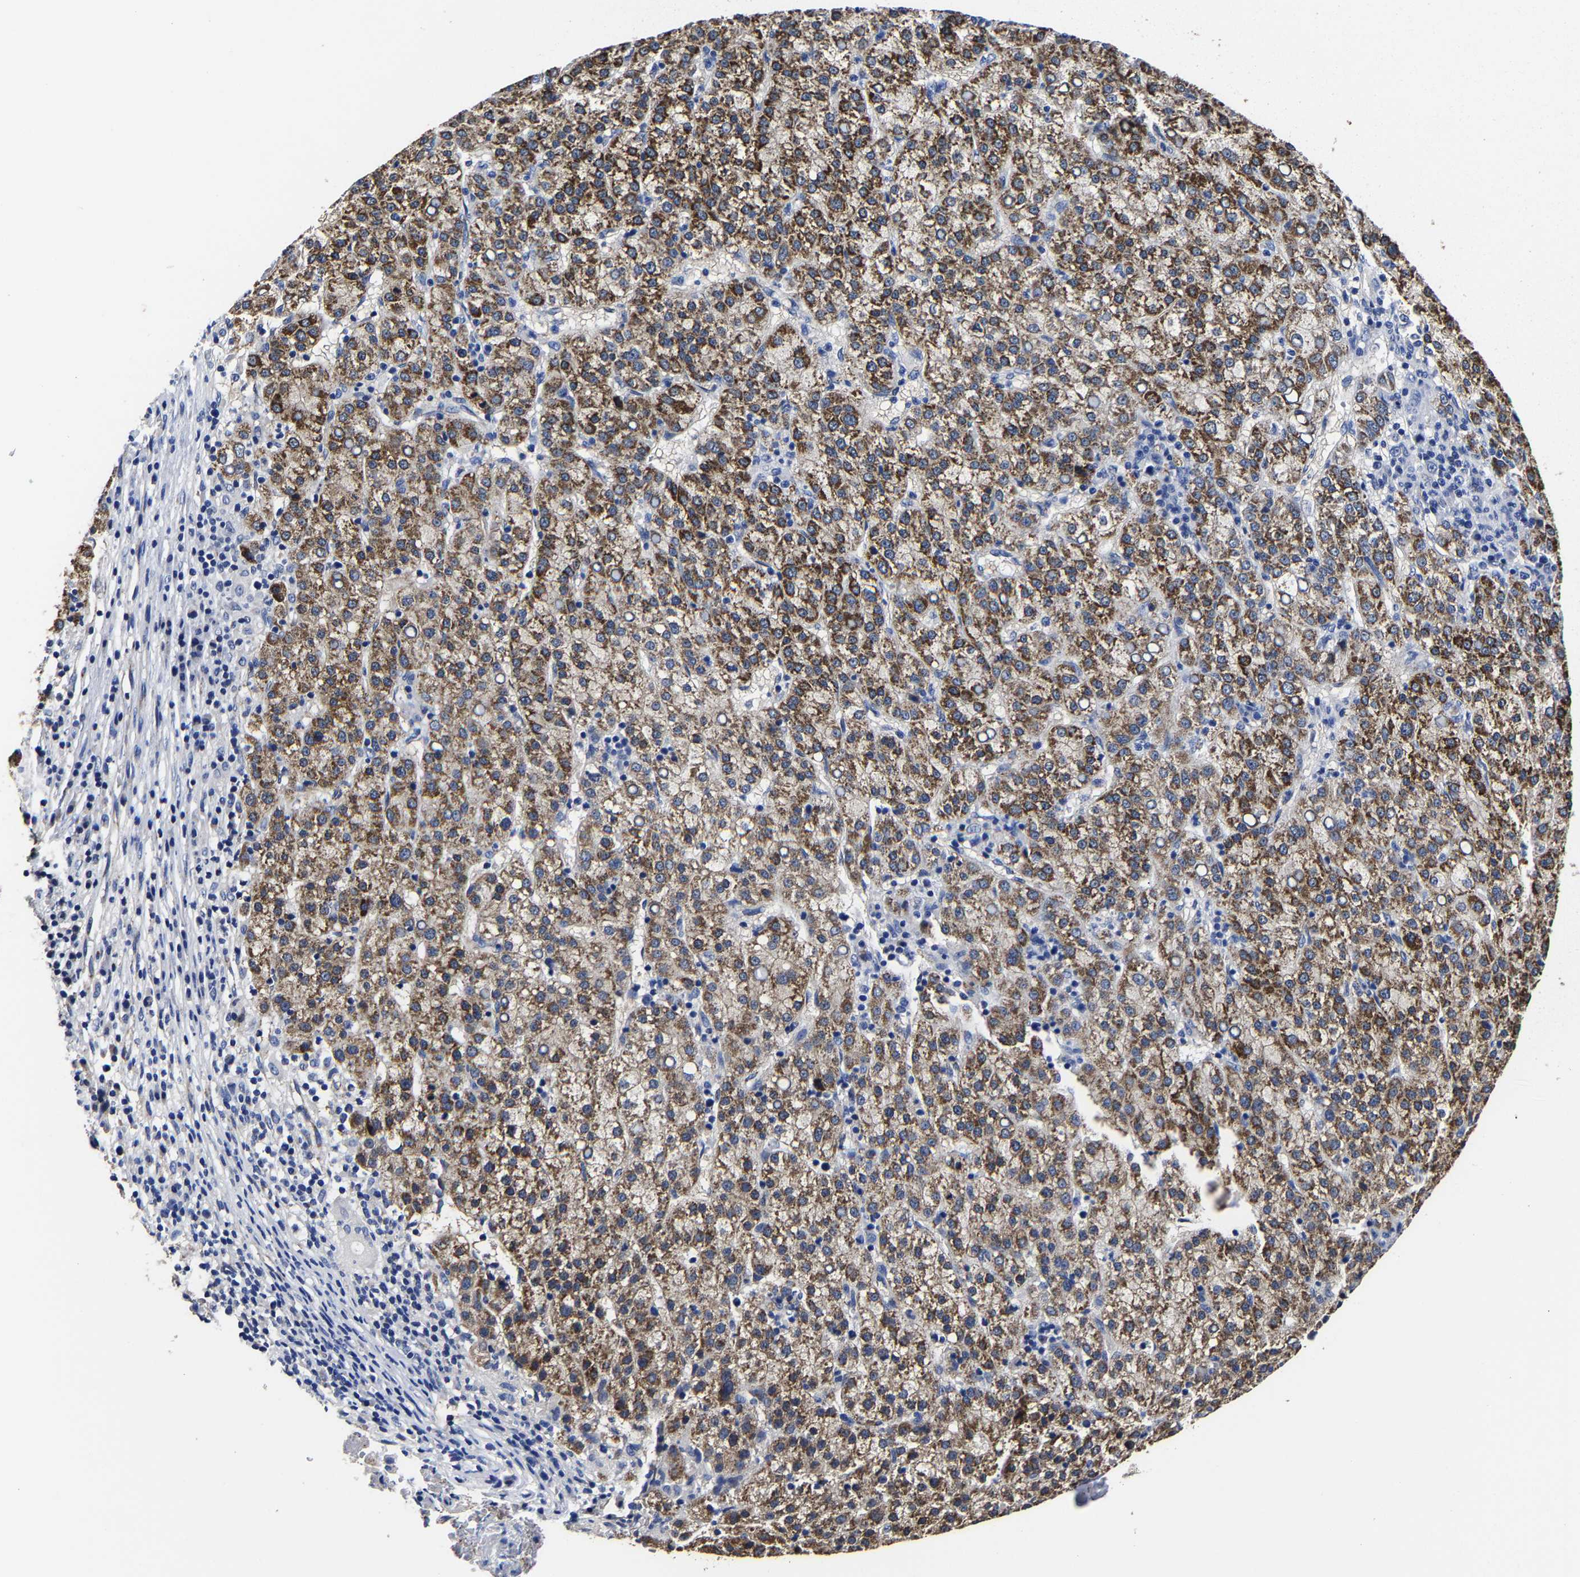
{"staining": {"intensity": "moderate", "quantity": ">75%", "location": "cytoplasmic/membranous"}, "tissue": "liver cancer", "cell_type": "Tumor cells", "image_type": "cancer", "snomed": [{"axis": "morphology", "description": "Carcinoma, Hepatocellular, NOS"}, {"axis": "topography", "description": "Liver"}], "caption": "Moderate cytoplasmic/membranous staining for a protein is present in approximately >75% of tumor cells of liver hepatocellular carcinoma using immunohistochemistry.", "gene": "AASS", "patient": {"sex": "female", "age": 58}}